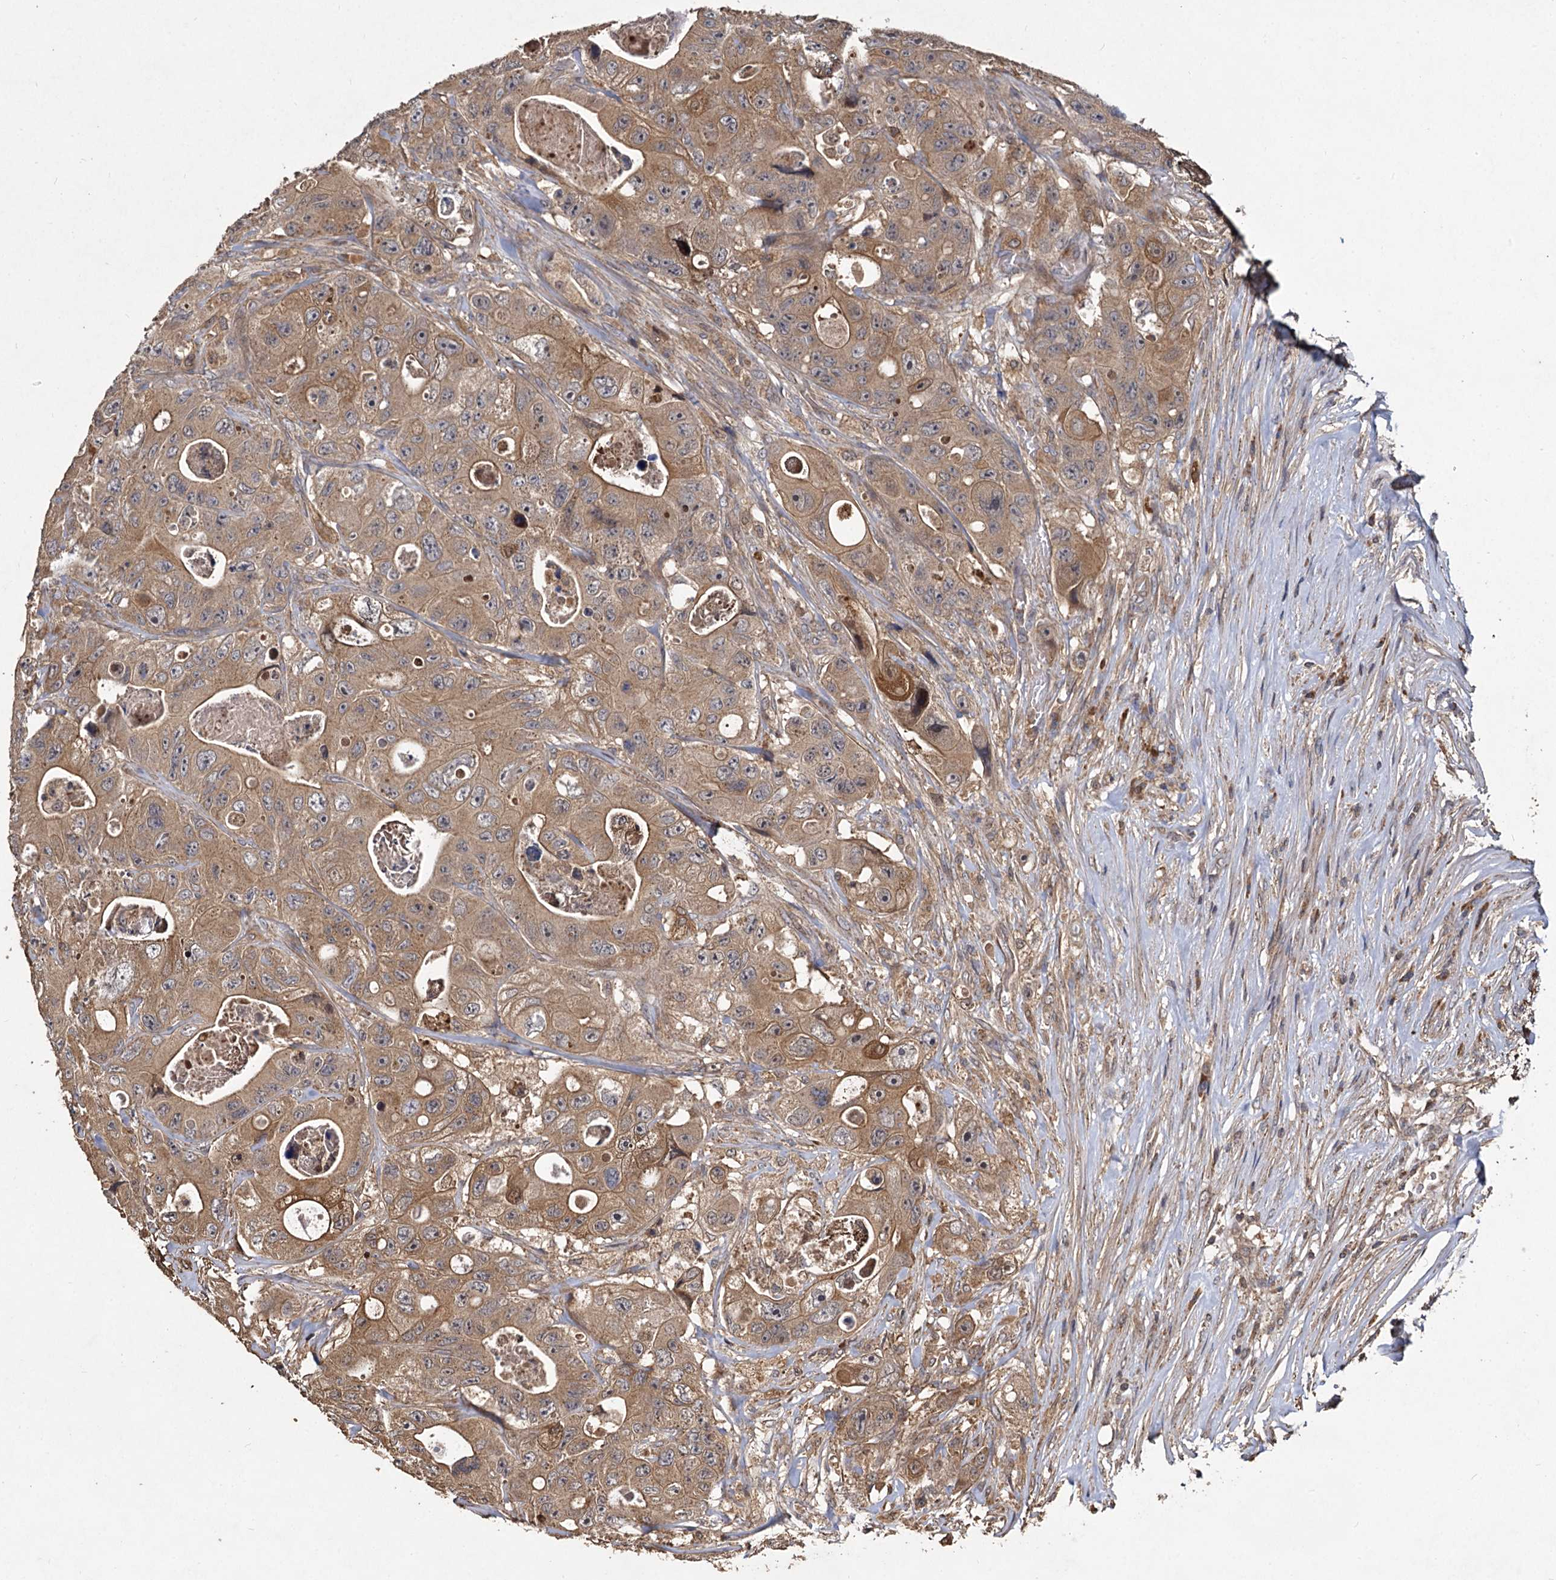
{"staining": {"intensity": "moderate", "quantity": ">75%", "location": "cytoplasmic/membranous"}, "tissue": "colorectal cancer", "cell_type": "Tumor cells", "image_type": "cancer", "snomed": [{"axis": "morphology", "description": "Adenocarcinoma, NOS"}, {"axis": "topography", "description": "Colon"}], "caption": "Colorectal cancer tissue shows moderate cytoplasmic/membranous positivity in about >75% of tumor cells, visualized by immunohistochemistry. Using DAB (3,3'-diaminobenzidine) (brown) and hematoxylin (blue) stains, captured at high magnification using brightfield microscopy.", "gene": "GCLC", "patient": {"sex": "female", "age": 46}}